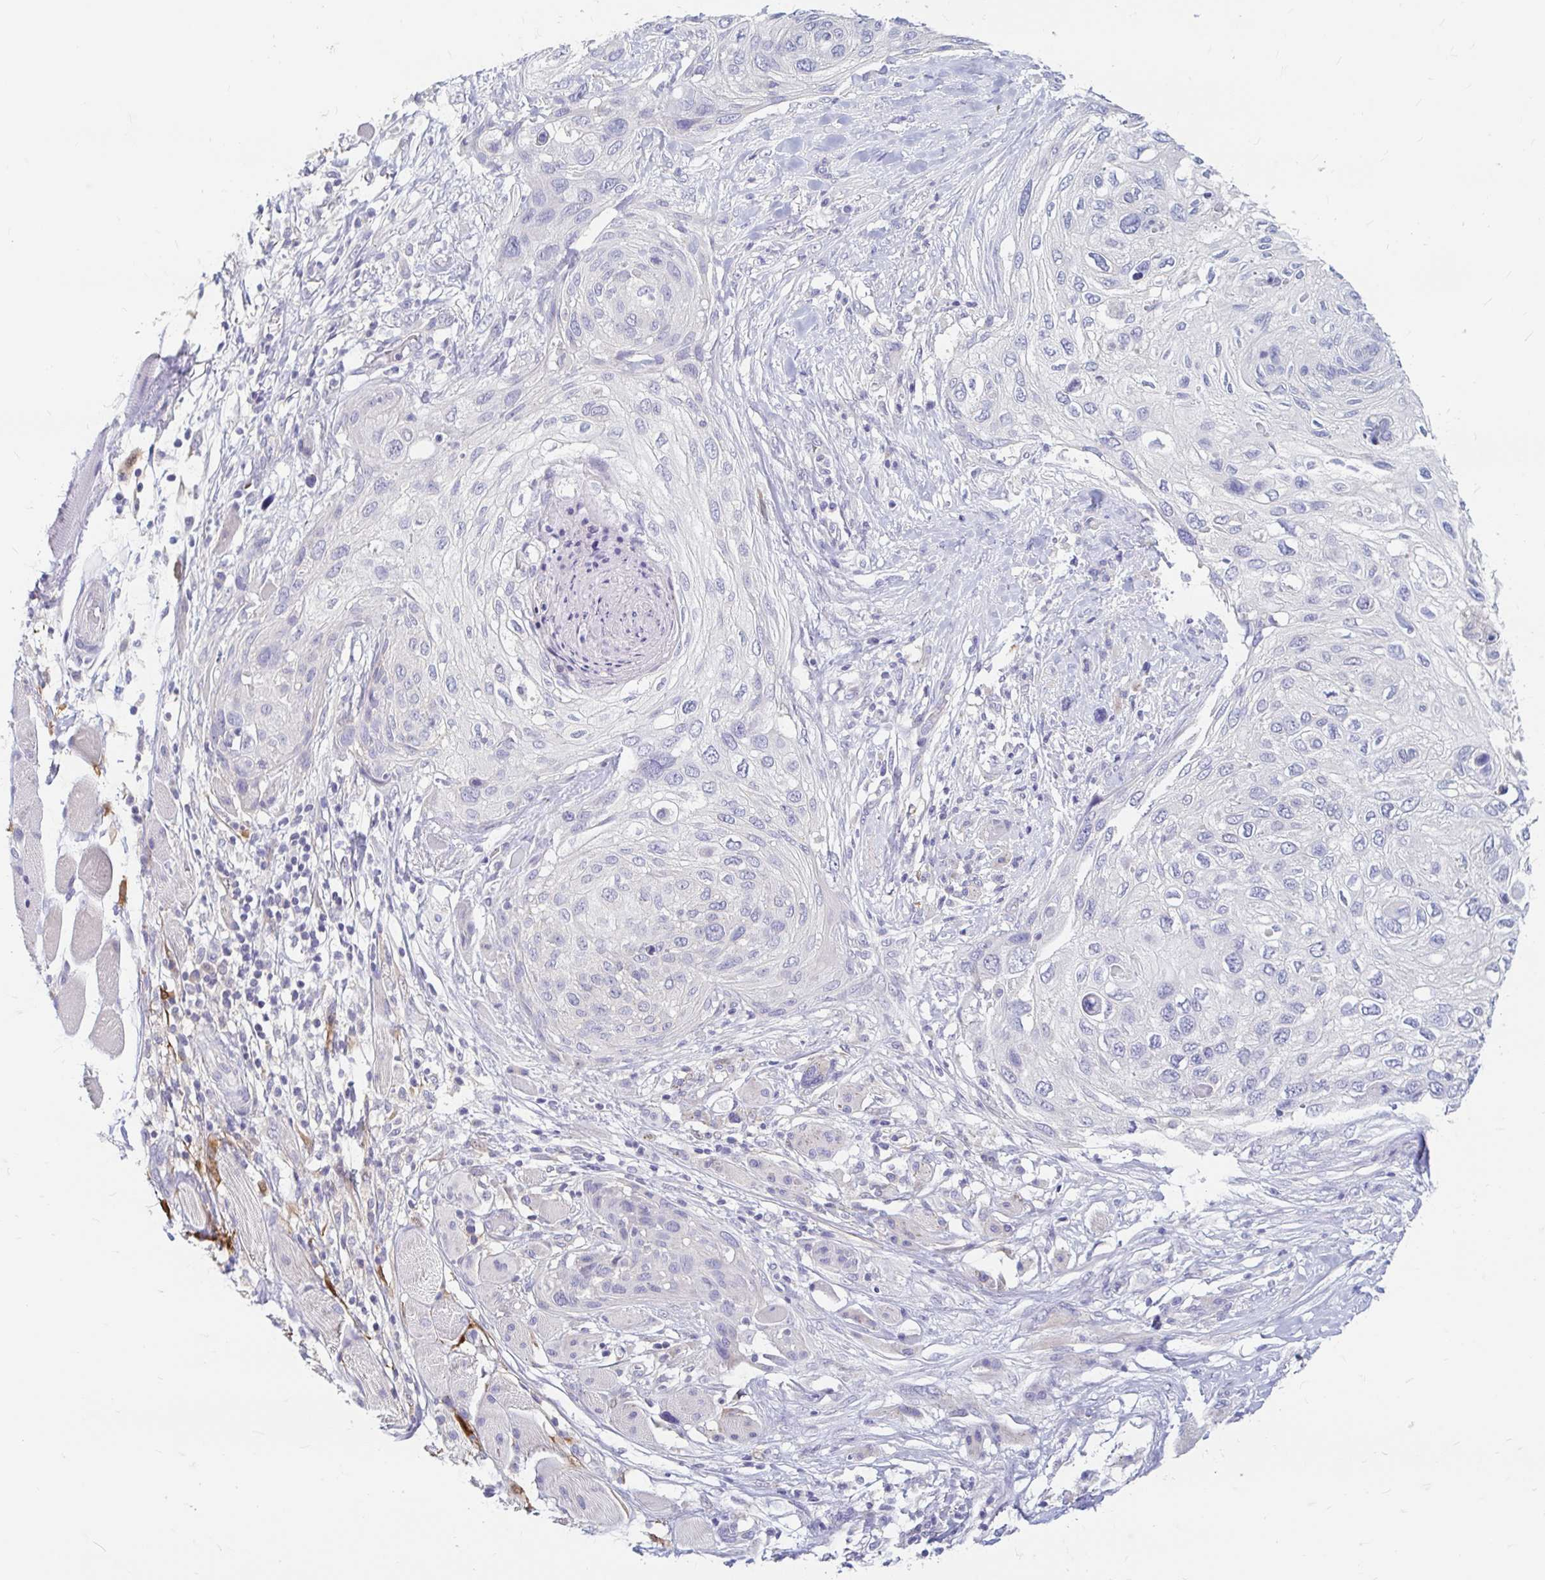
{"staining": {"intensity": "negative", "quantity": "none", "location": "none"}, "tissue": "skin cancer", "cell_type": "Tumor cells", "image_type": "cancer", "snomed": [{"axis": "morphology", "description": "Squamous cell carcinoma, NOS"}, {"axis": "topography", "description": "Skin"}], "caption": "Tumor cells are negative for brown protein staining in skin cancer (squamous cell carcinoma).", "gene": "ADH1A", "patient": {"sex": "female", "age": 87}}